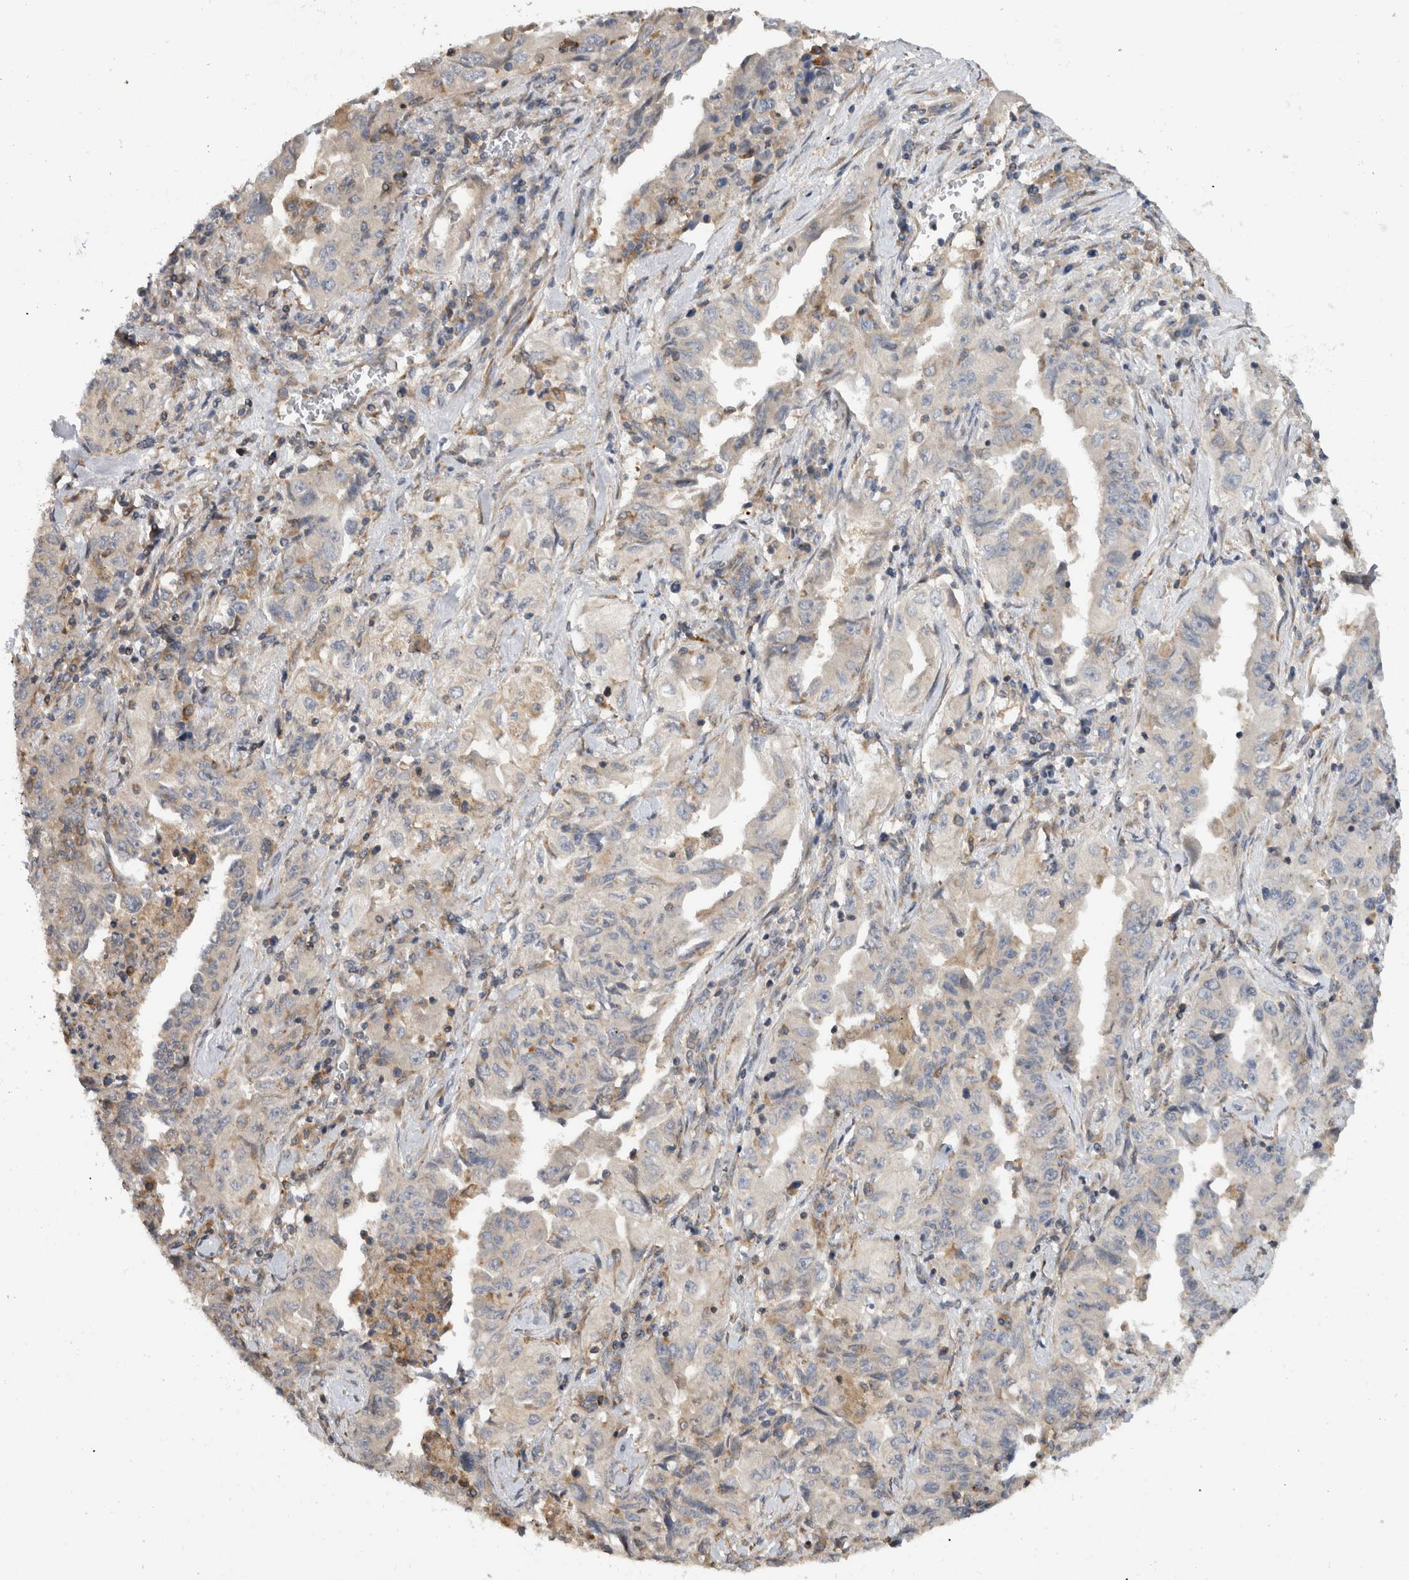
{"staining": {"intensity": "negative", "quantity": "none", "location": "none"}, "tissue": "lung cancer", "cell_type": "Tumor cells", "image_type": "cancer", "snomed": [{"axis": "morphology", "description": "Adenocarcinoma, NOS"}, {"axis": "topography", "description": "Lung"}], "caption": "Image shows no significant protein expression in tumor cells of lung adenocarcinoma. (DAB IHC visualized using brightfield microscopy, high magnification).", "gene": "PARP6", "patient": {"sex": "female", "age": 51}}